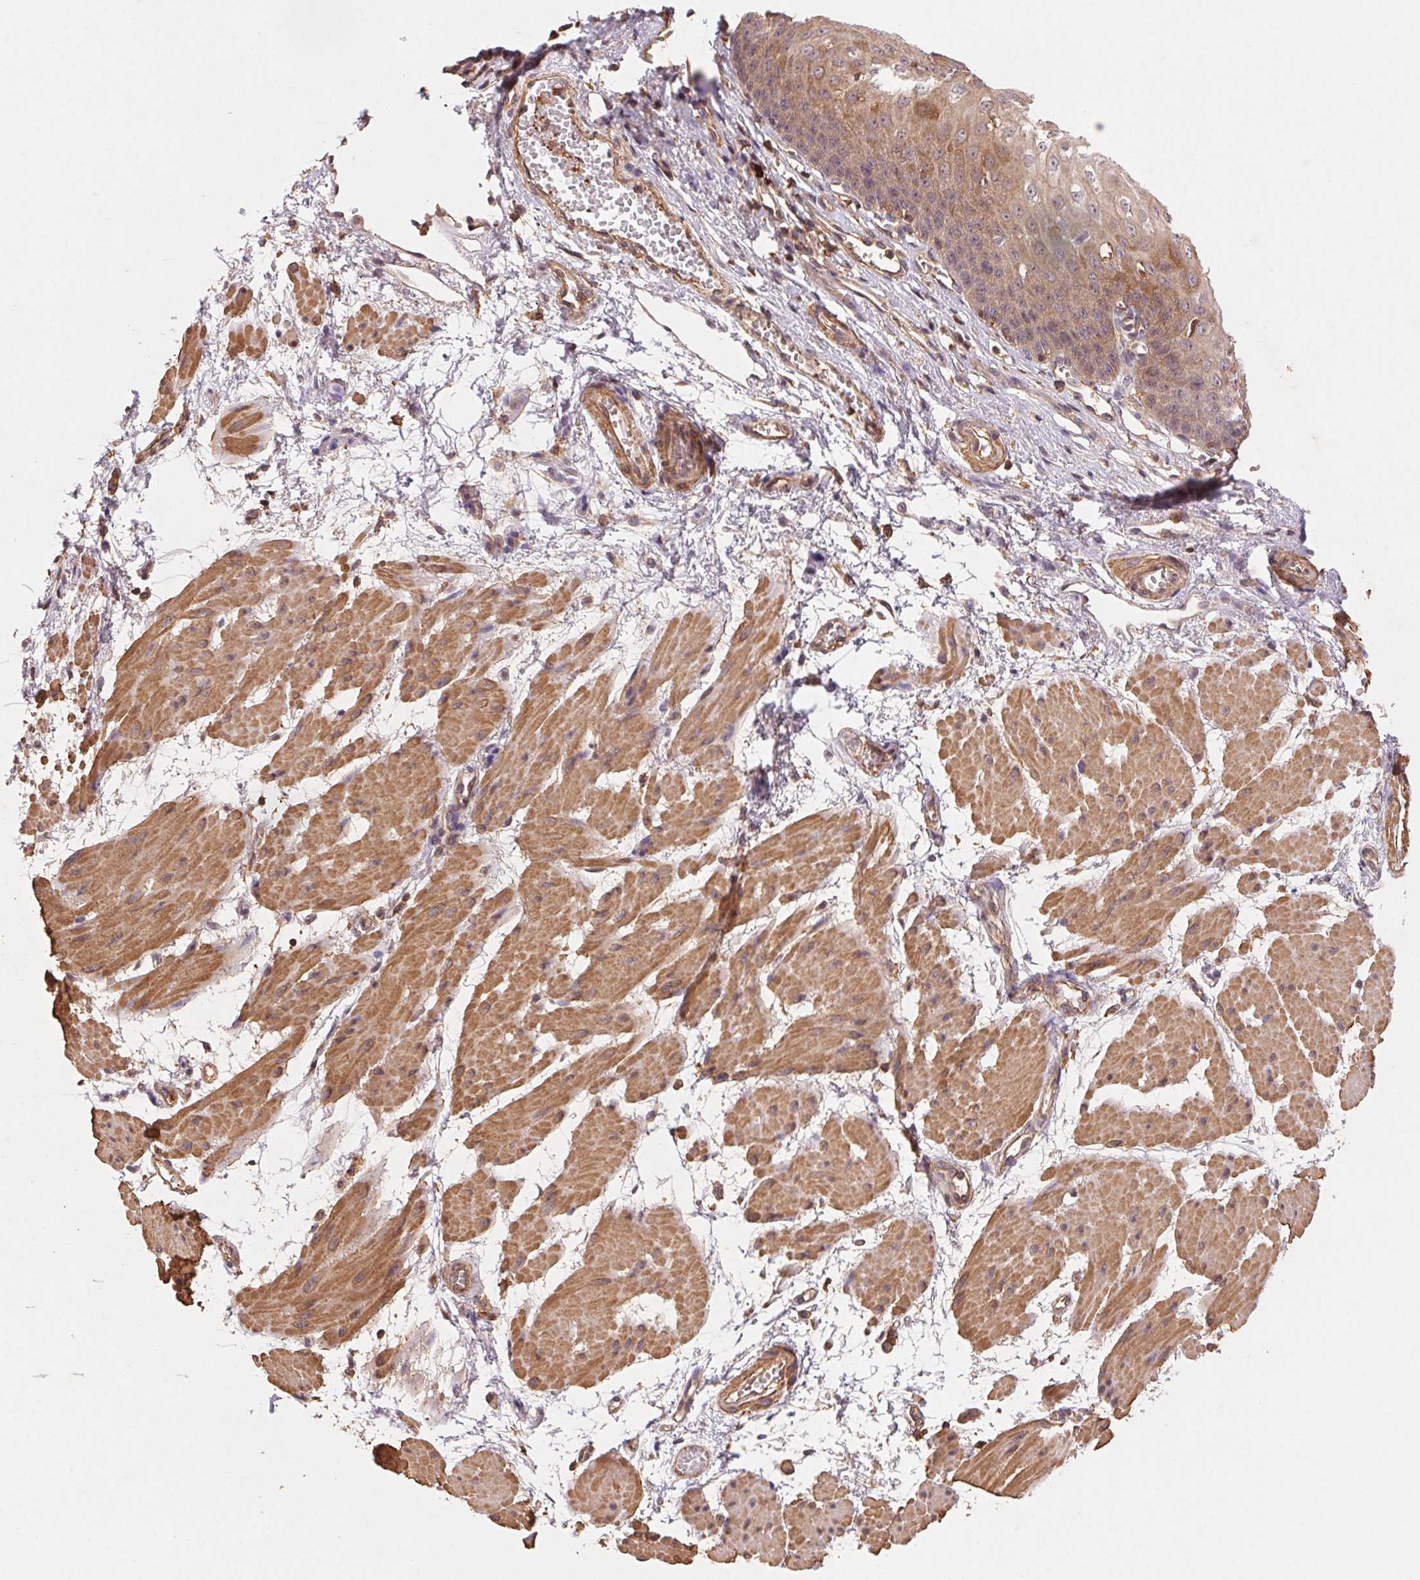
{"staining": {"intensity": "weak", "quantity": "25%-75%", "location": "cytoplasmic/membranous"}, "tissue": "esophagus", "cell_type": "Squamous epithelial cells", "image_type": "normal", "snomed": [{"axis": "morphology", "description": "Normal tissue, NOS"}, {"axis": "topography", "description": "Esophagus"}], "caption": "Protein analysis of normal esophagus demonstrates weak cytoplasmic/membranous expression in about 25%-75% of squamous epithelial cells. The staining was performed using DAB (3,3'-diaminobenzidine), with brown indicating positive protein expression. Nuclei are stained blue with hematoxylin.", "gene": "ATG10", "patient": {"sex": "male", "age": 71}}